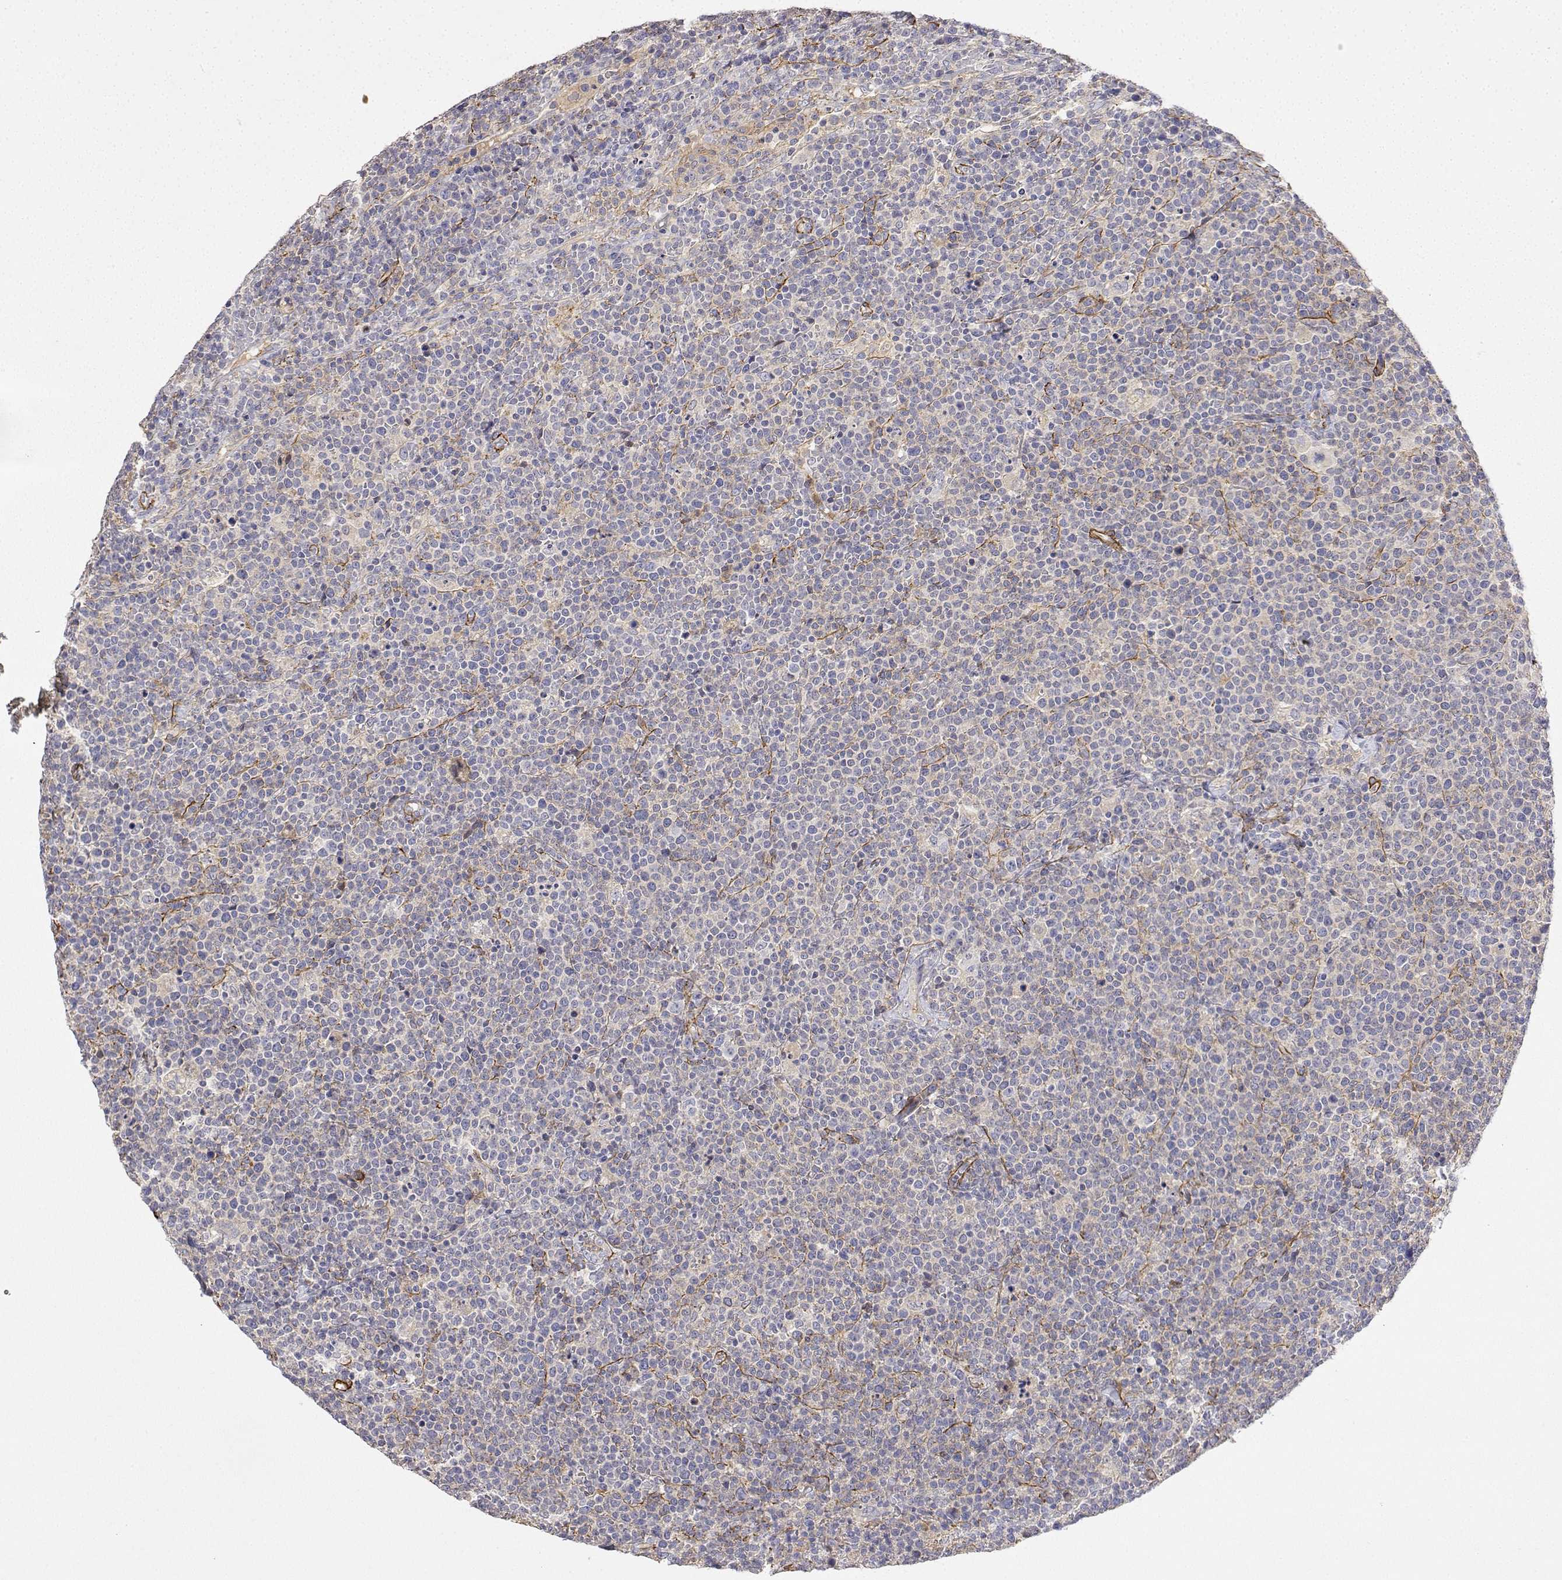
{"staining": {"intensity": "negative", "quantity": "none", "location": "none"}, "tissue": "lymphoma", "cell_type": "Tumor cells", "image_type": "cancer", "snomed": [{"axis": "morphology", "description": "Malignant lymphoma, non-Hodgkin's type, High grade"}, {"axis": "topography", "description": "Lymph node"}], "caption": "Tumor cells are negative for brown protein staining in malignant lymphoma, non-Hodgkin's type (high-grade).", "gene": "SOWAHD", "patient": {"sex": "male", "age": 61}}